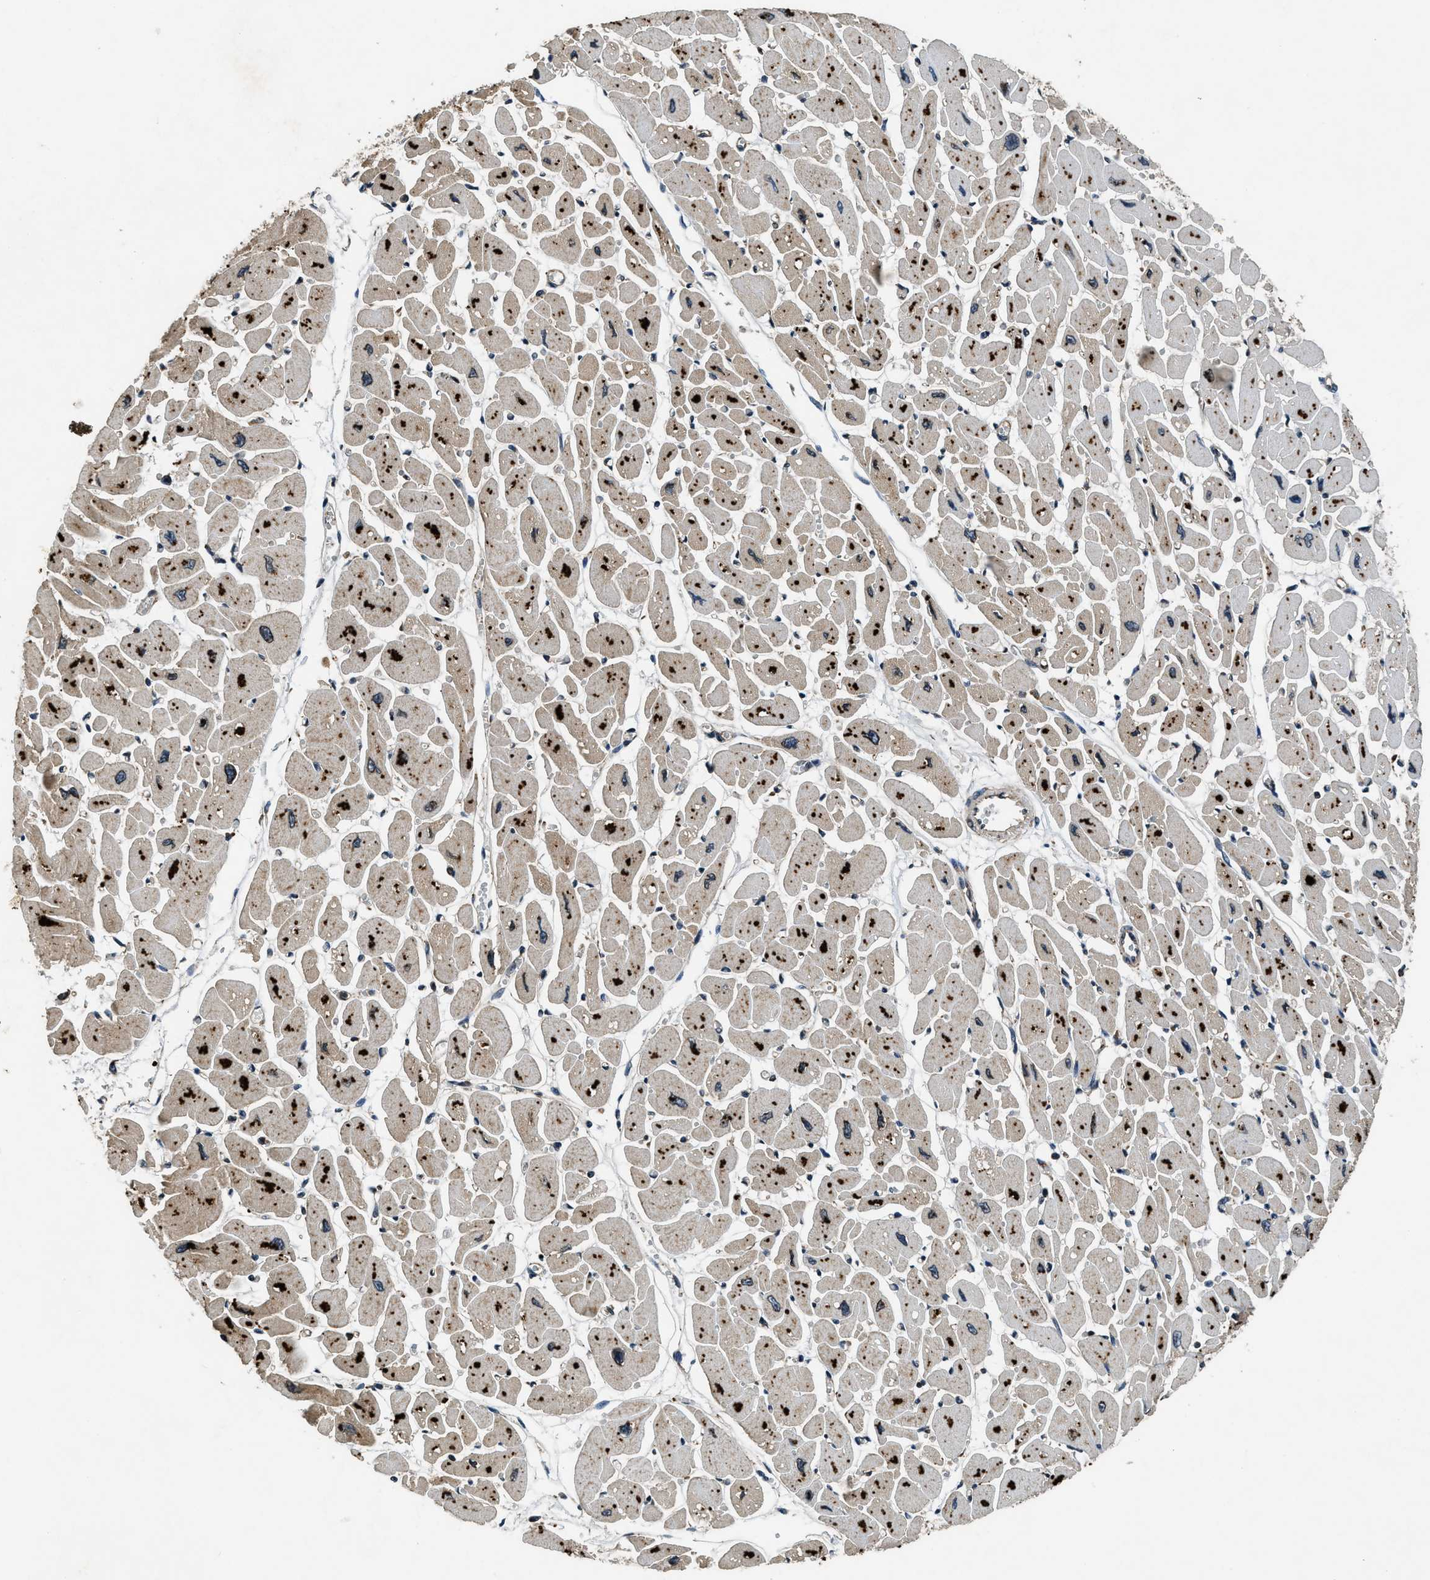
{"staining": {"intensity": "strong", "quantity": "25%-75%", "location": "cytoplasmic/membranous"}, "tissue": "heart muscle", "cell_type": "Cardiomyocytes", "image_type": "normal", "snomed": [{"axis": "morphology", "description": "Normal tissue, NOS"}, {"axis": "topography", "description": "Heart"}], "caption": "Protein staining displays strong cytoplasmic/membranous staining in approximately 25%-75% of cardiomyocytes in benign heart muscle.", "gene": "RPS6KB1", "patient": {"sex": "female", "age": 54}}